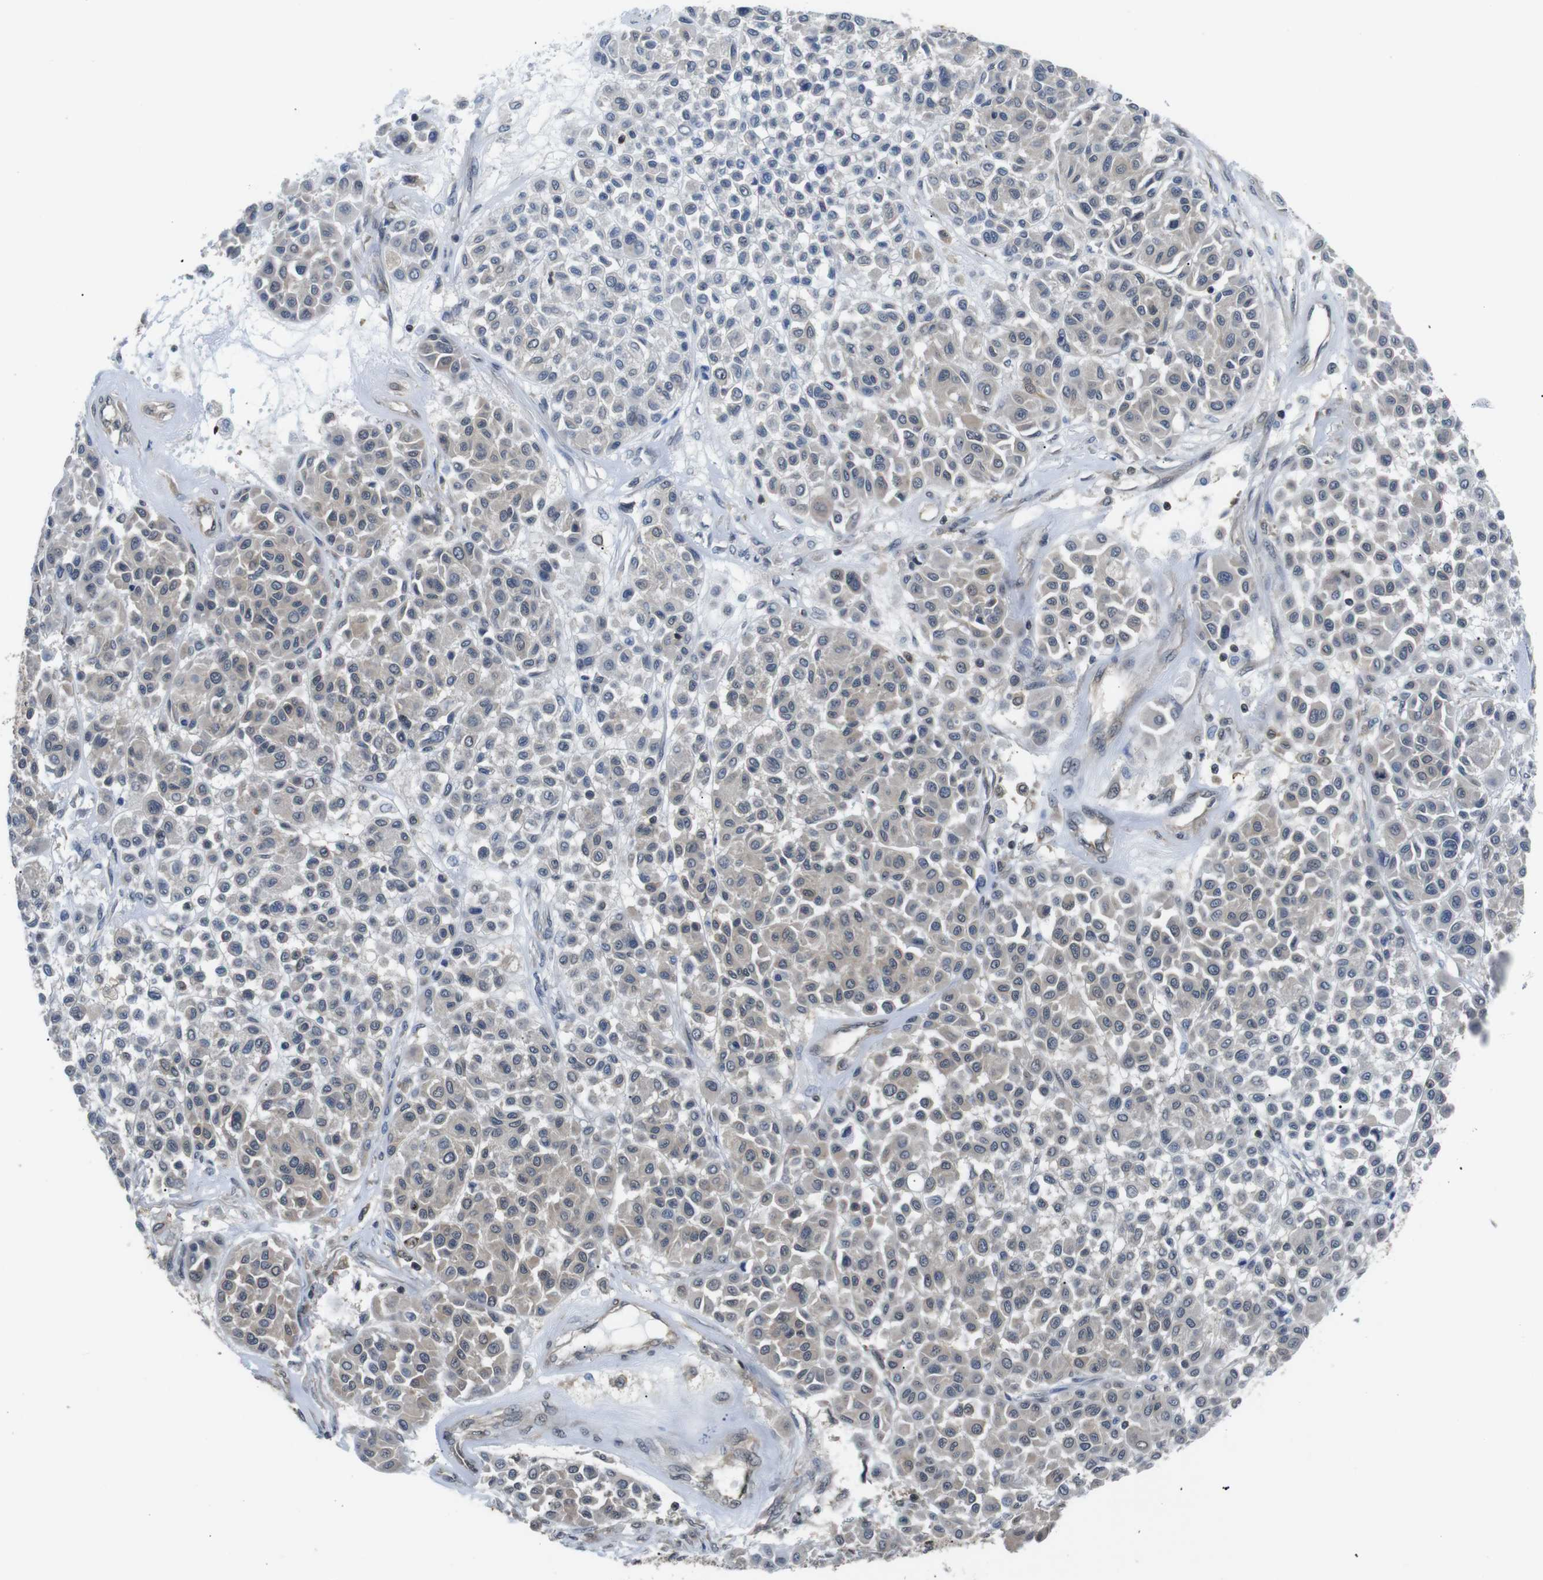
{"staining": {"intensity": "negative", "quantity": "none", "location": "none"}, "tissue": "melanoma", "cell_type": "Tumor cells", "image_type": "cancer", "snomed": [{"axis": "morphology", "description": "Malignant melanoma, Metastatic site"}, {"axis": "topography", "description": "Soft tissue"}], "caption": "This photomicrograph is of melanoma stained with IHC to label a protein in brown with the nuclei are counter-stained blue. There is no expression in tumor cells.", "gene": "UBXN1", "patient": {"sex": "male", "age": 41}}